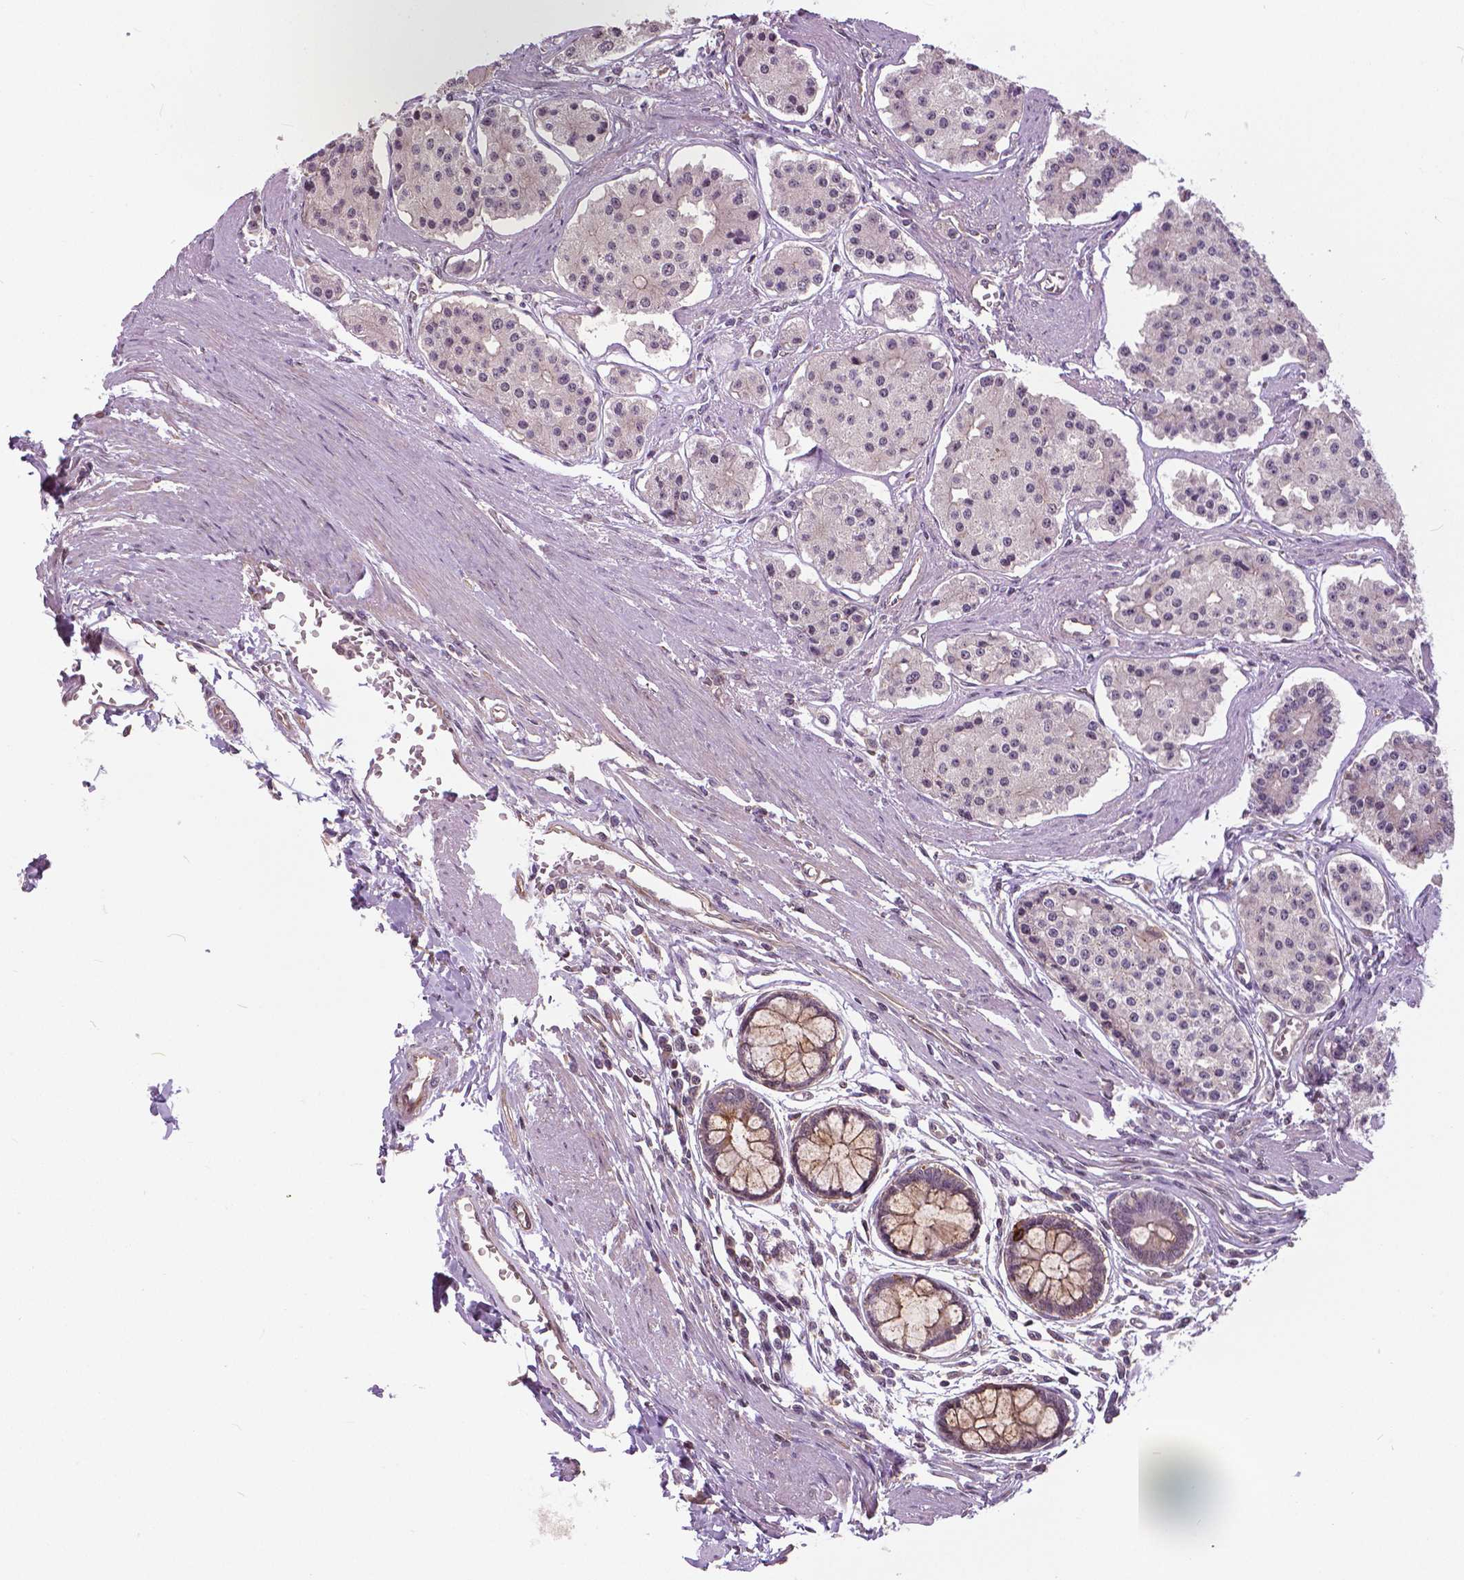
{"staining": {"intensity": "negative", "quantity": "none", "location": "none"}, "tissue": "carcinoid", "cell_type": "Tumor cells", "image_type": "cancer", "snomed": [{"axis": "morphology", "description": "Carcinoid, malignant, NOS"}, {"axis": "topography", "description": "Small intestine"}], "caption": "Tumor cells show no significant staining in carcinoid (malignant).", "gene": "ANXA13", "patient": {"sex": "female", "age": 65}}